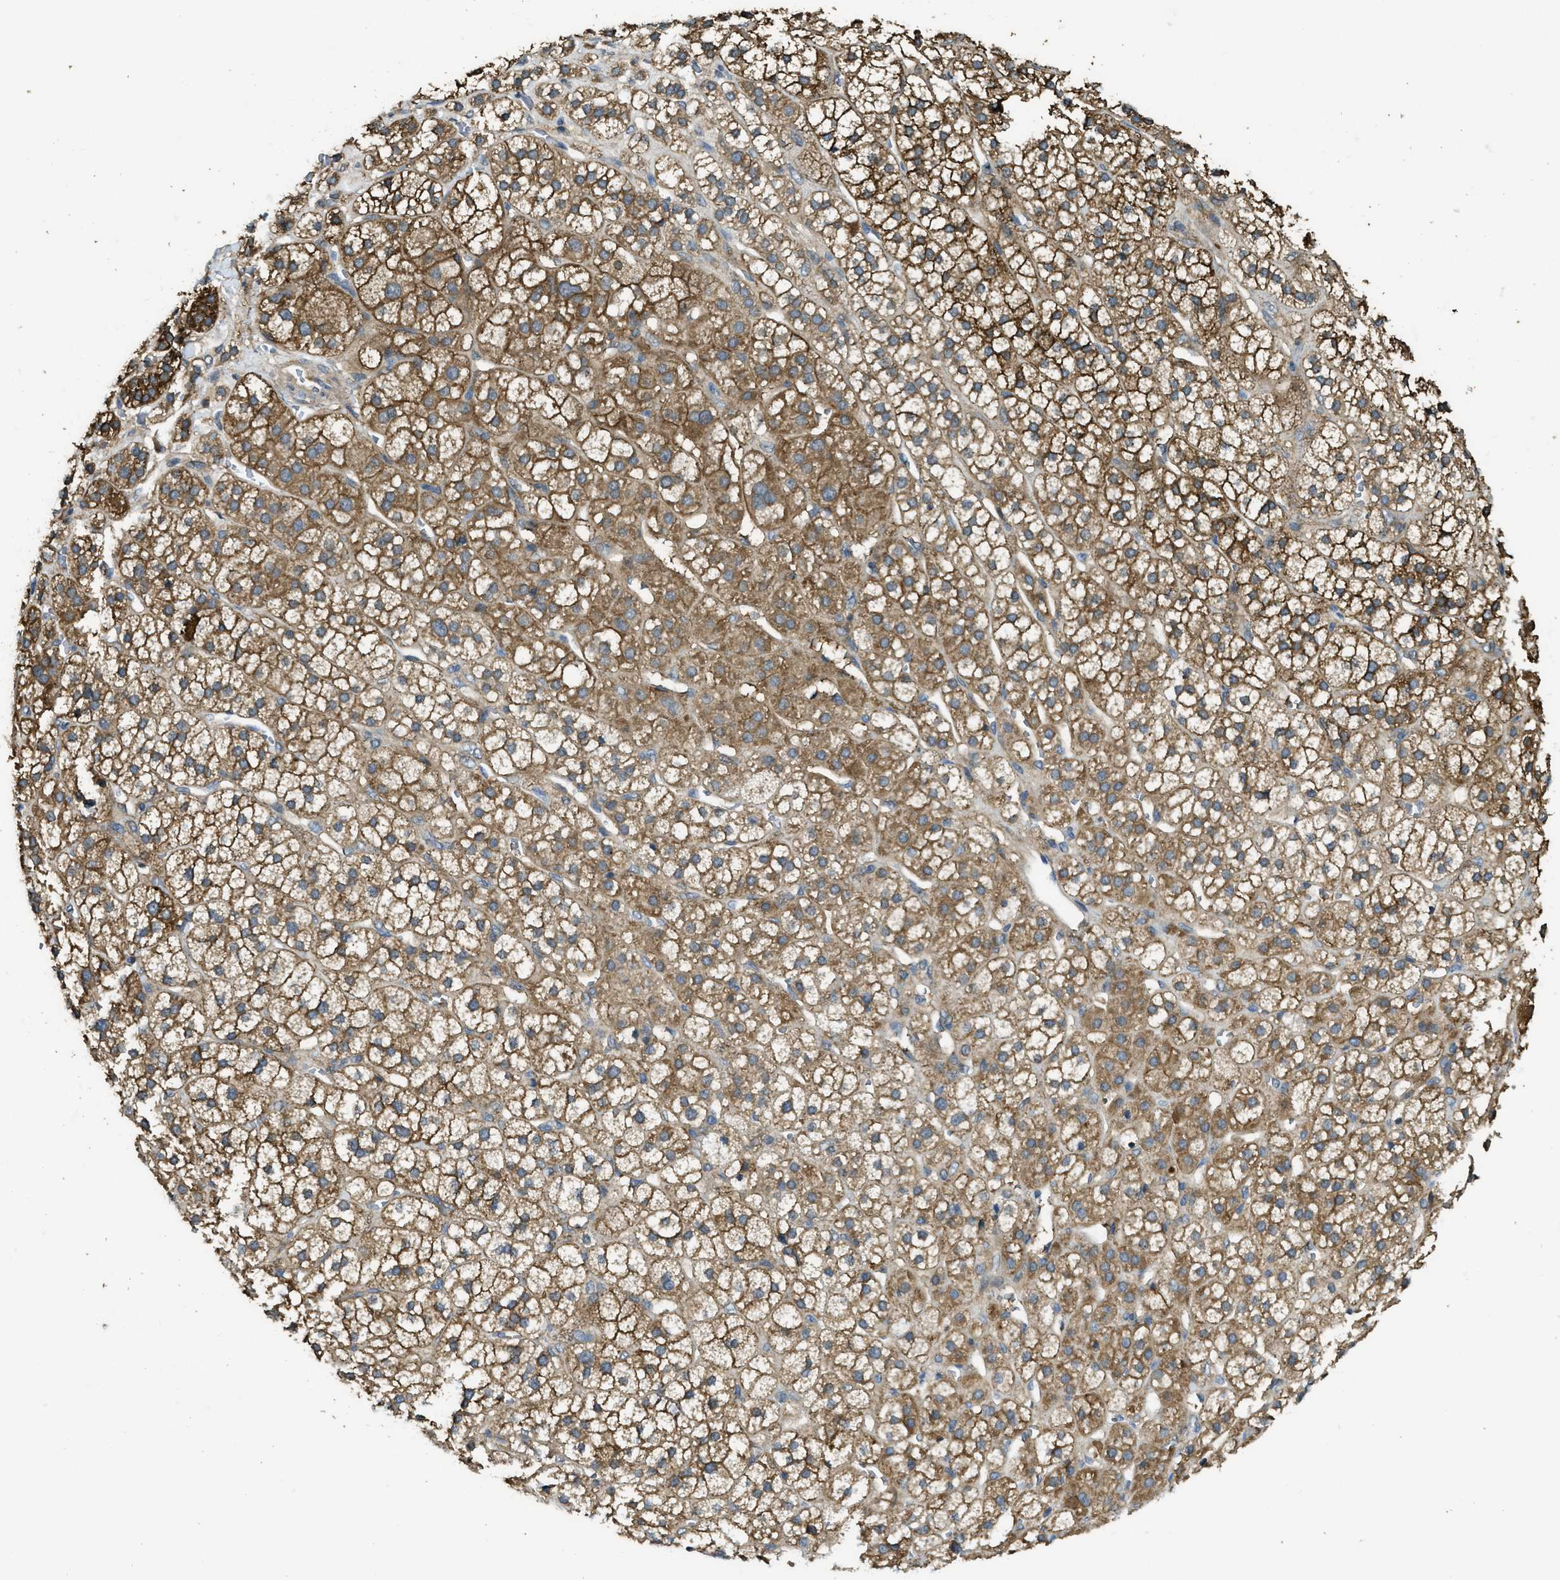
{"staining": {"intensity": "moderate", "quantity": ">75%", "location": "cytoplasmic/membranous"}, "tissue": "adrenal gland", "cell_type": "Glandular cells", "image_type": "normal", "snomed": [{"axis": "morphology", "description": "Normal tissue, NOS"}, {"axis": "topography", "description": "Adrenal gland"}], "caption": "Immunohistochemical staining of unremarkable human adrenal gland reveals >75% levels of moderate cytoplasmic/membranous protein staining in approximately >75% of glandular cells. Nuclei are stained in blue.", "gene": "CD276", "patient": {"sex": "male", "age": 56}}